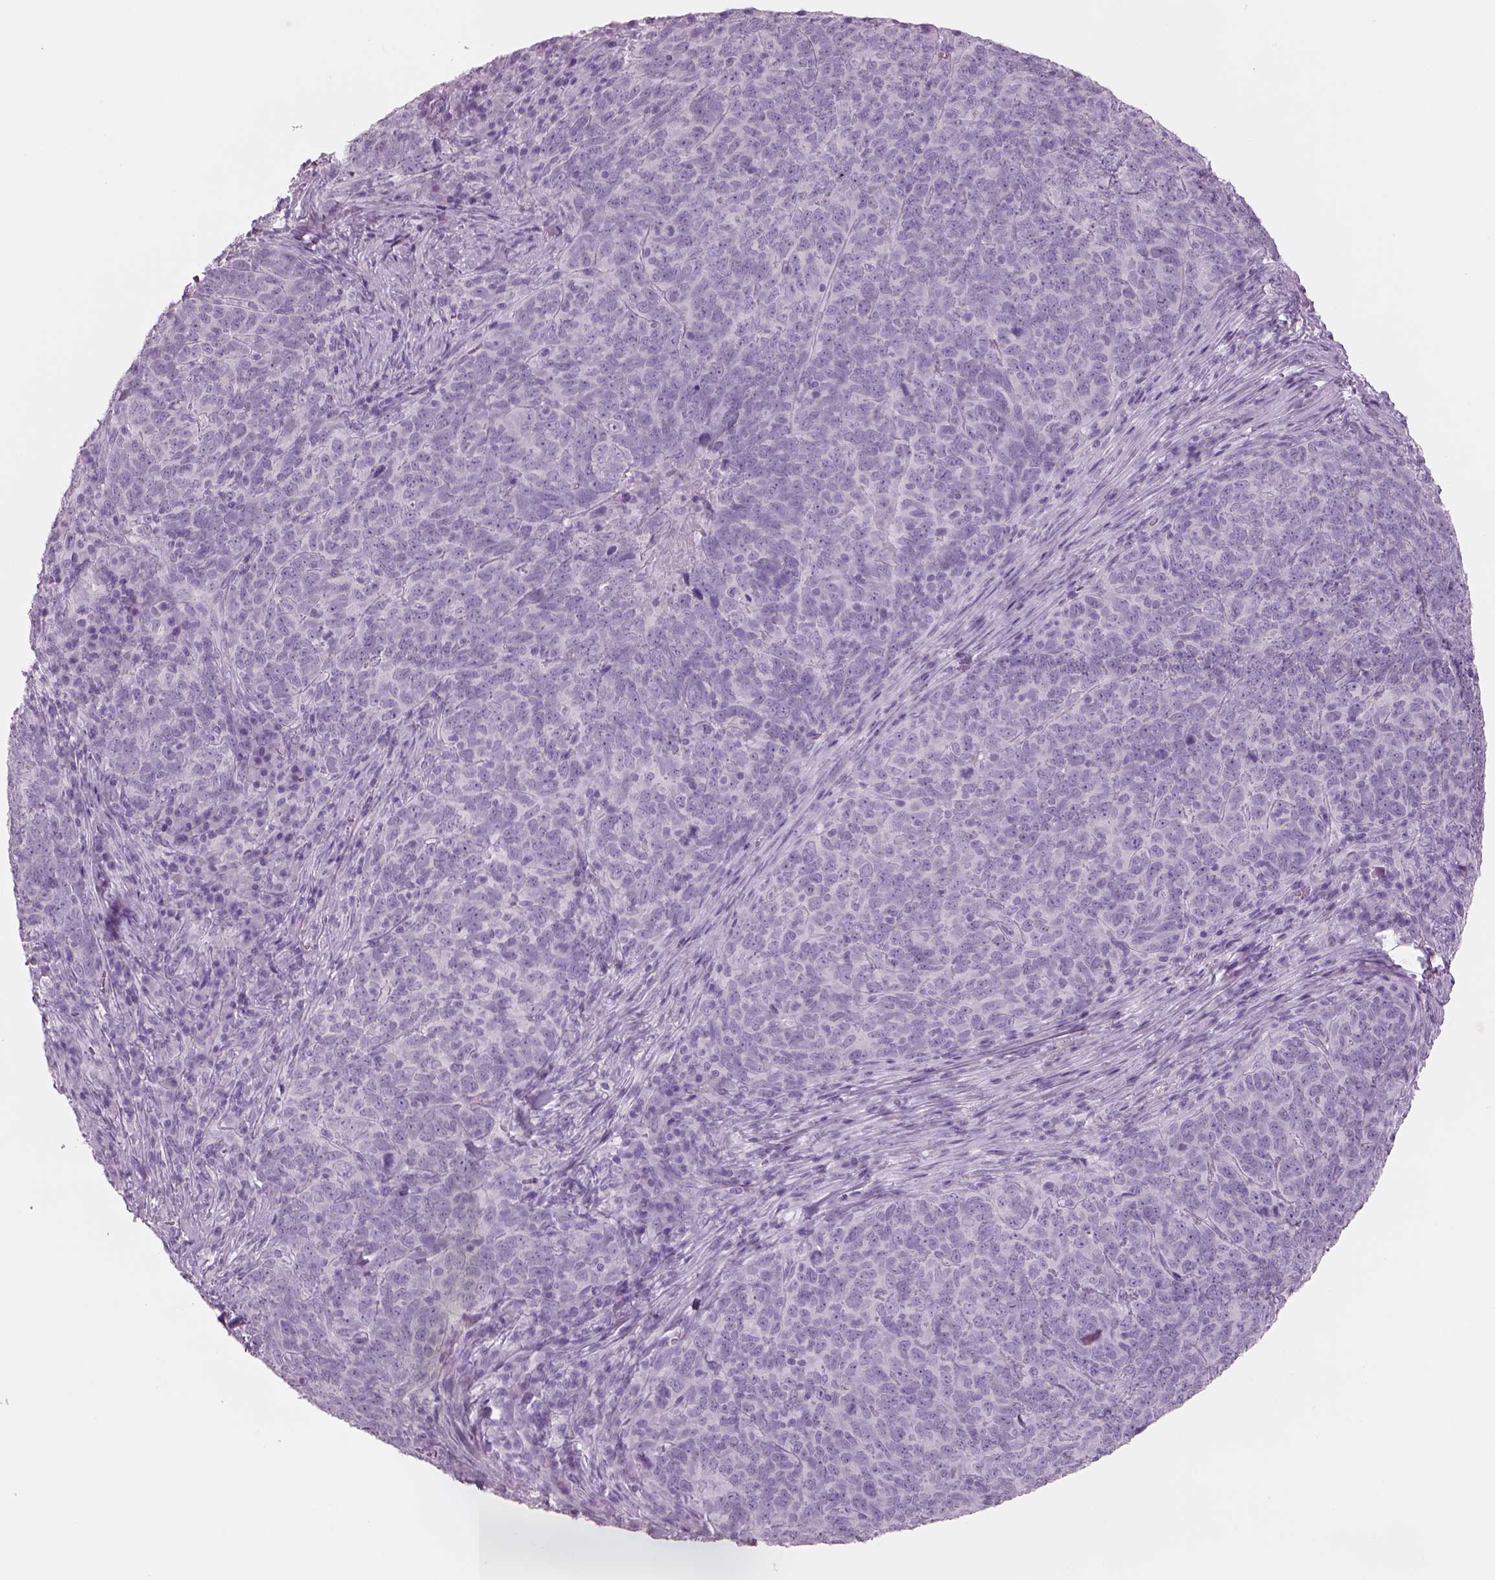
{"staining": {"intensity": "negative", "quantity": "none", "location": "none"}, "tissue": "skin cancer", "cell_type": "Tumor cells", "image_type": "cancer", "snomed": [{"axis": "morphology", "description": "Squamous cell carcinoma, NOS"}, {"axis": "topography", "description": "Skin"}, {"axis": "topography", "description": "Anal"}], "caption": "This is a photomicrograph of immunohistochemistry staining of skin cancer, which shows no staining in tumor cells.", "gene": "RHO", "patient": {"sex": "female", "age": 51}}